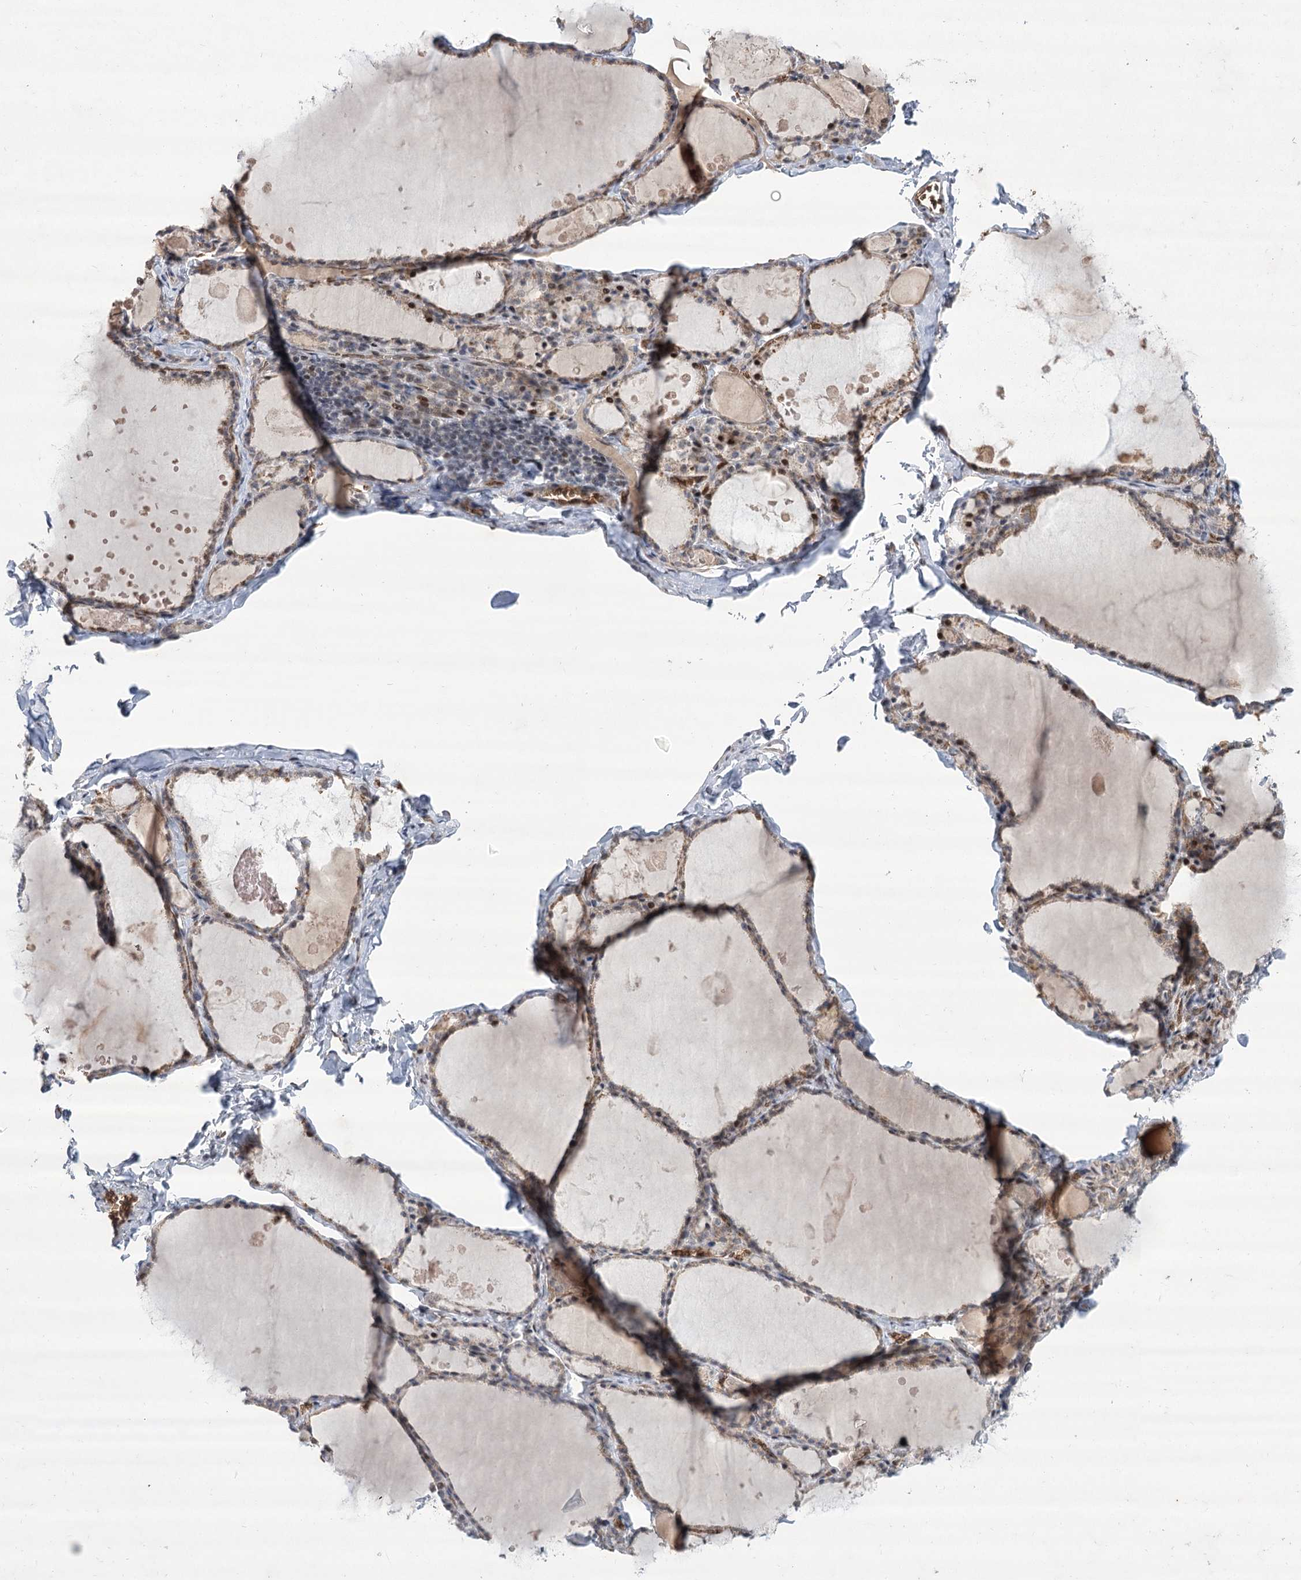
{"staining": {"intensity": "moderate", "quantity": "<25%", "location": "nuclear"}, "tissue": "thyroid gland", "cell_type": "Glandular cells", "image_type": "normal", "snomed": [{"axis": "morphology", "description": "Normal tissue, NOS"}, {"axis": "topography", "description": "Thyroid gland"}], "caption": "Unremarkable thyroid gland displays moderate nuclear staining in approximately <25% of glandular cells (DAB IHC, brown staining for protein, blue staining for nuclei)..", "gene": "NSMCE4A", "patient": {"sex": "male", "age": 56}}